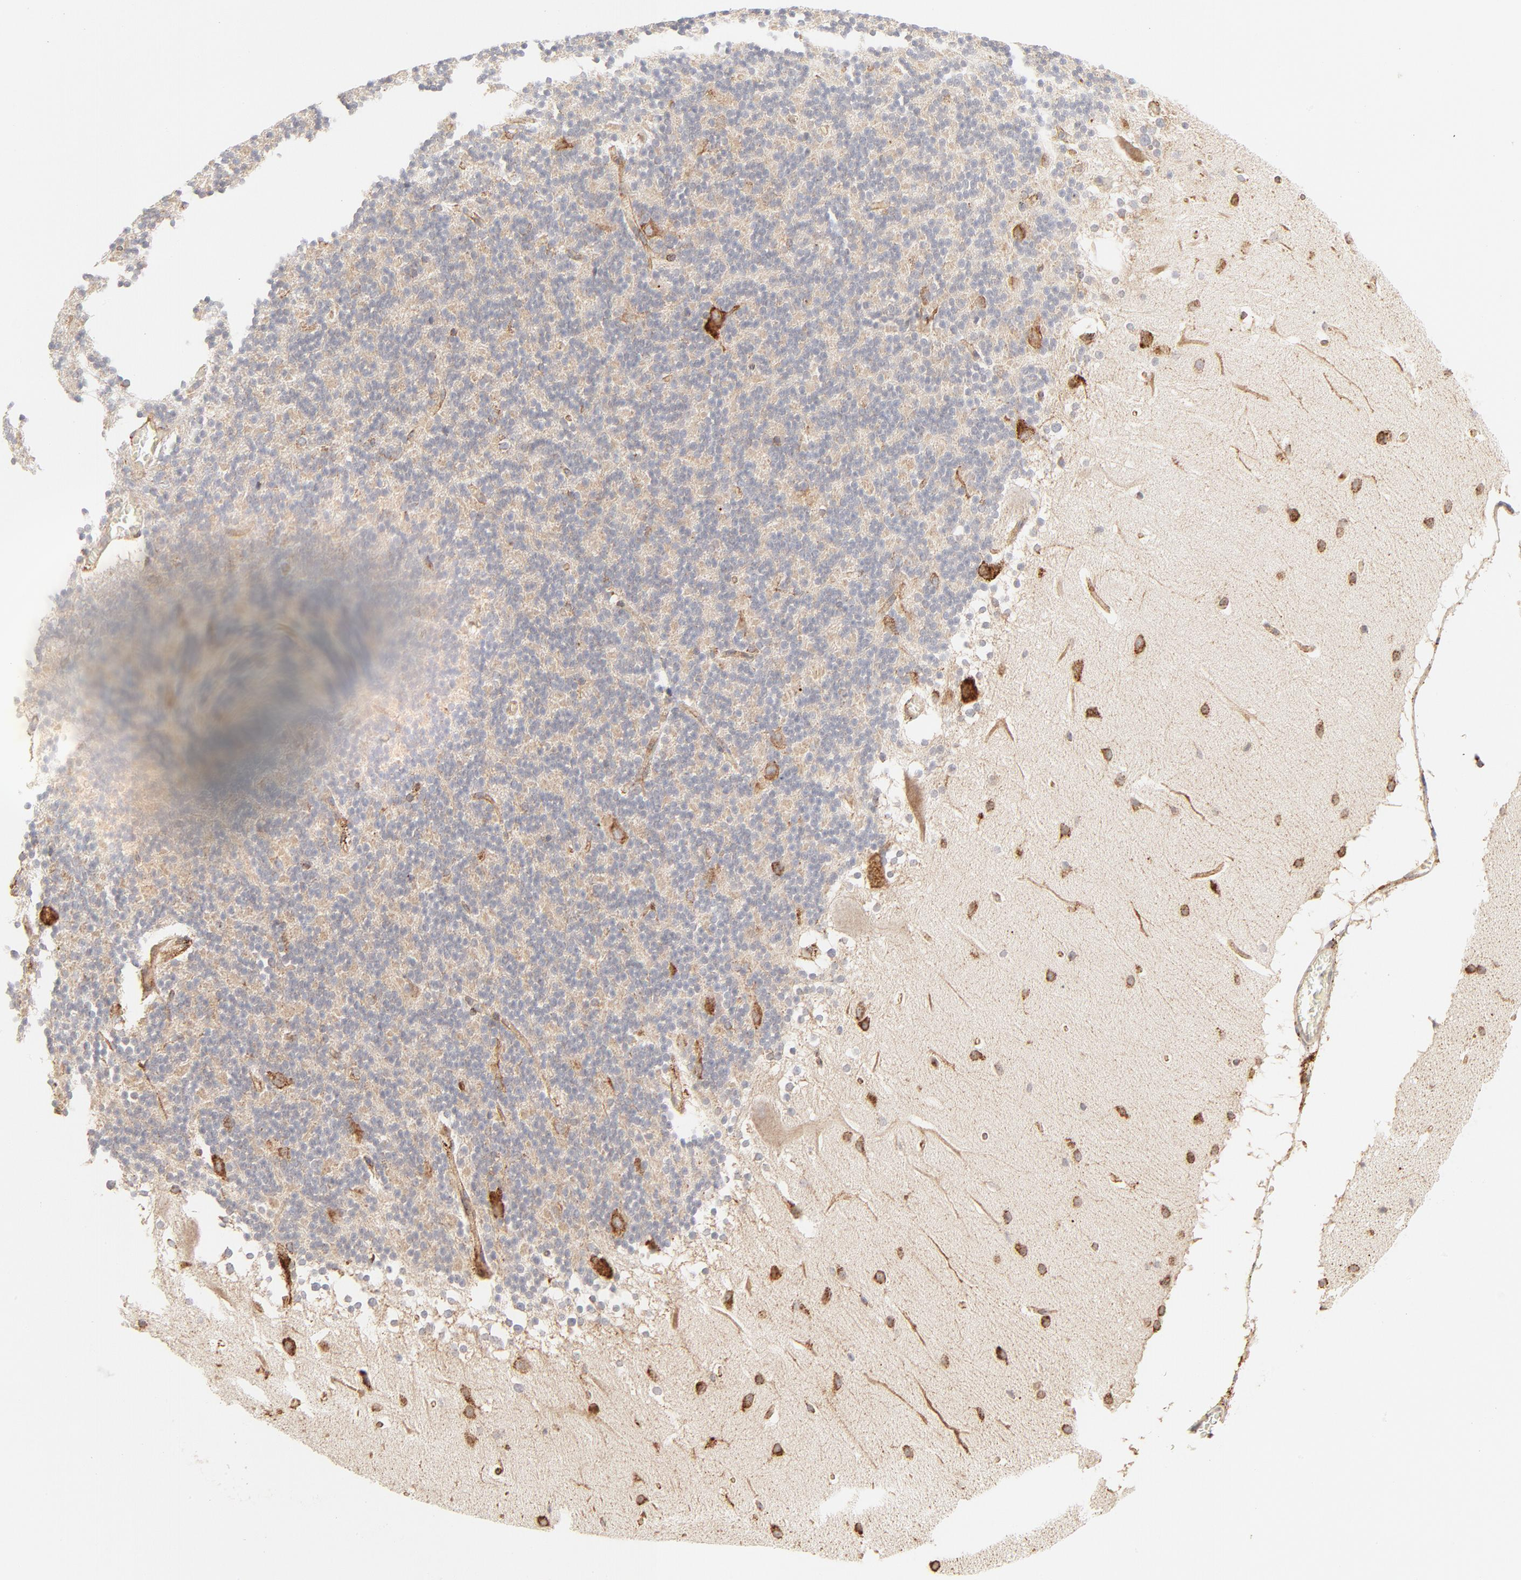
{"staining": {"intensity": "negative", "quantity": "none", "location": "none"}, "tissue": "cerebellum", "cell_type": "Cells in granular layer", "image_type": "normal", "snomed": [{"axis": "morphology", "description": "Normal tissue, NOS"}, {"axis": "topography", "description": "Cerebellum"}], "caption": "DAB (3,3'-diaminobenzidine) immunohistochemical staining of normal human cerebellum shows no significant positivity in cells in granular layer.", "gene": "PARP12", "patient": {"sex": "female", "age": 19}}